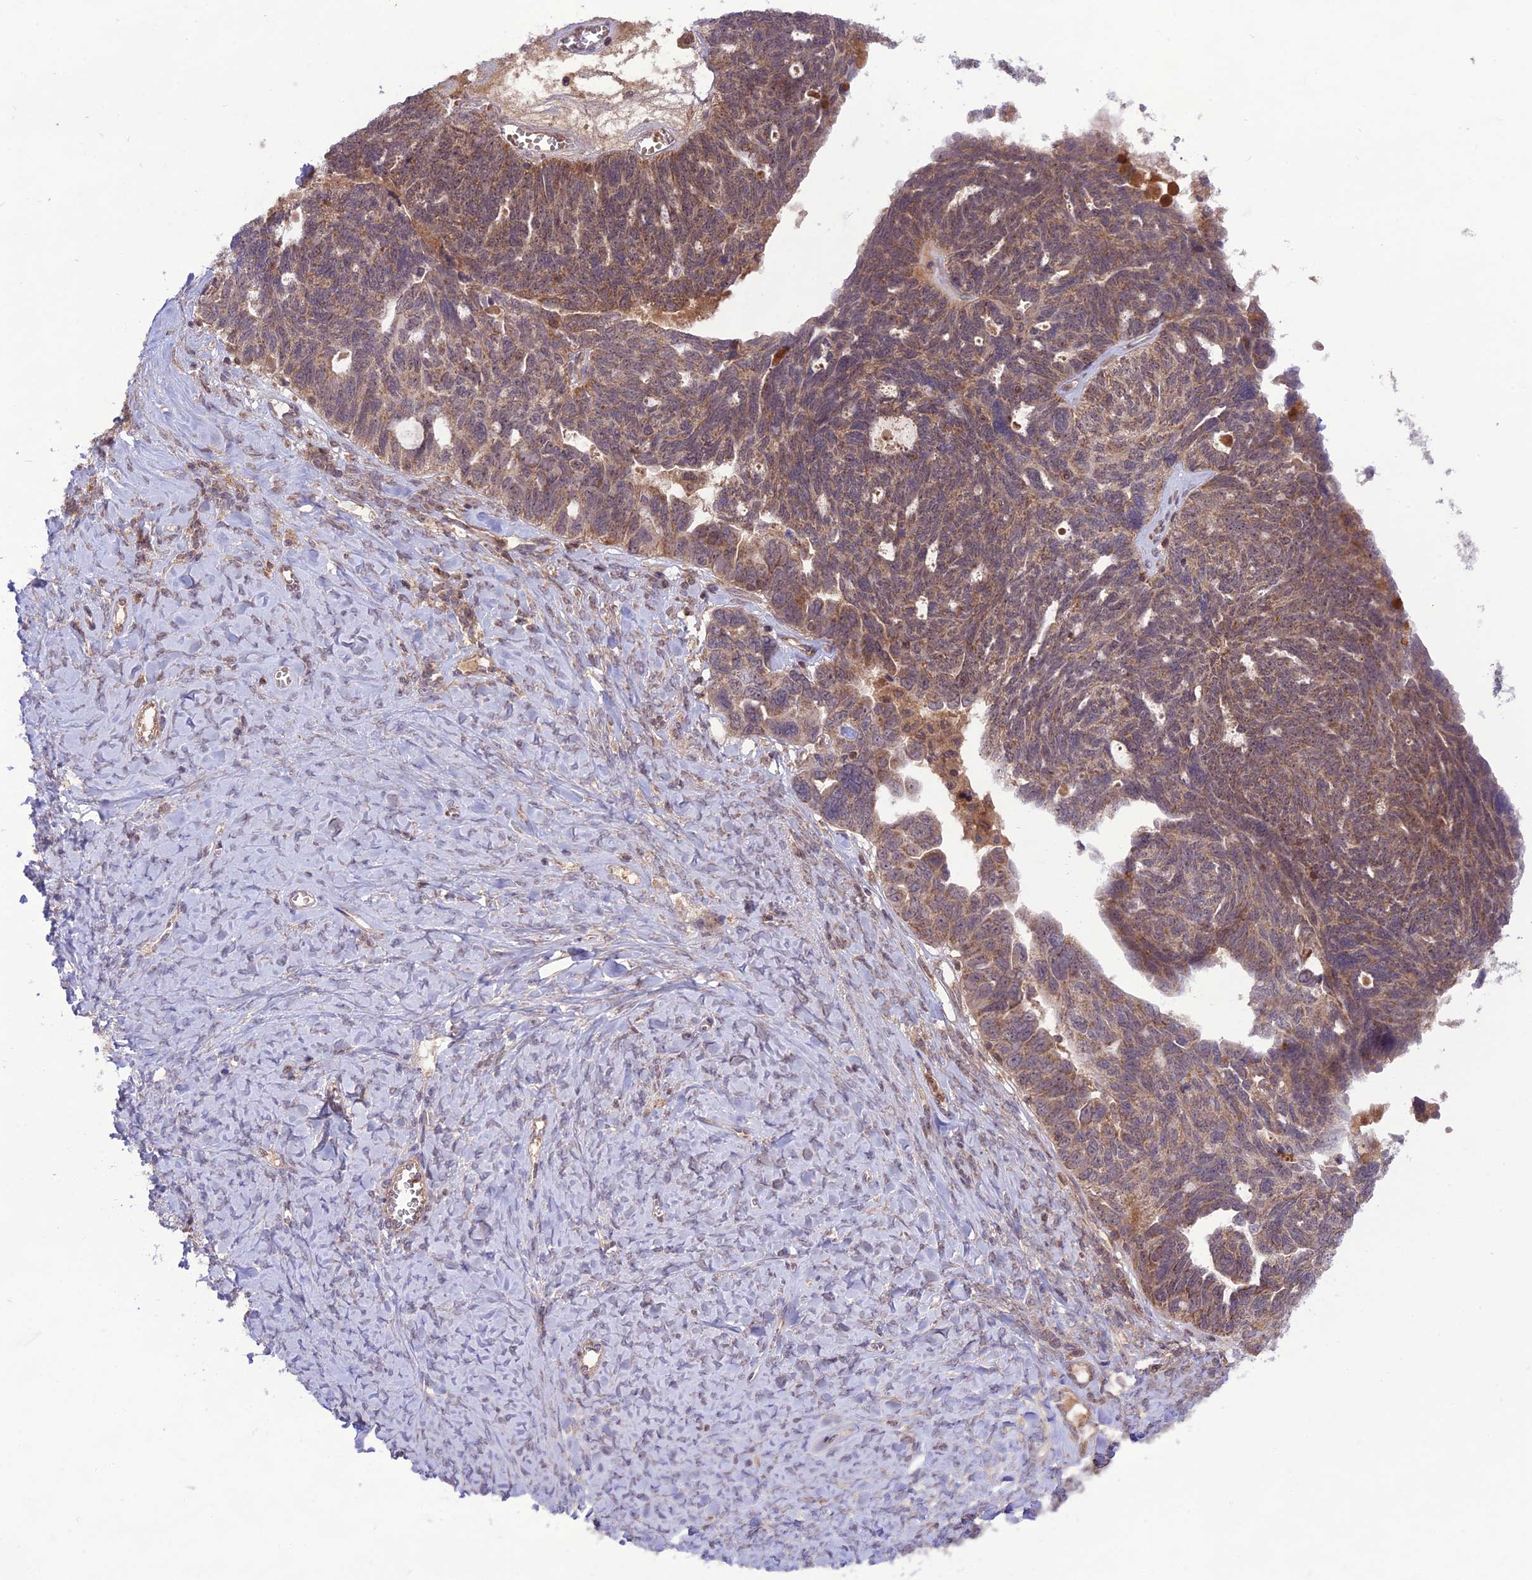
{"staining": {"intensity": "moderate", "quantity": ">75%", "location": "cytoplasmic/membranous"}, "tissue": "ovarian cancer", "cell_type": "Tumor cells", "image_type": "cancer", "snomed": [{"axis": "morphology", "description": "Cystadenocarcinoma, serous, NOS"}, {"axis": "topography", "description": "Ovary"}], "caption": "Immunohistochemical staining of ovarian cancer (serous cystadenocarcinoma) reveals medium levels of moderate cytoplasmic/membranous staining in about >75% of tumor cells. (IHC, brightfield microscopy, high magnification).", "gene": "NDUFC1", "patient": {"sex": "female", "age": 79}}